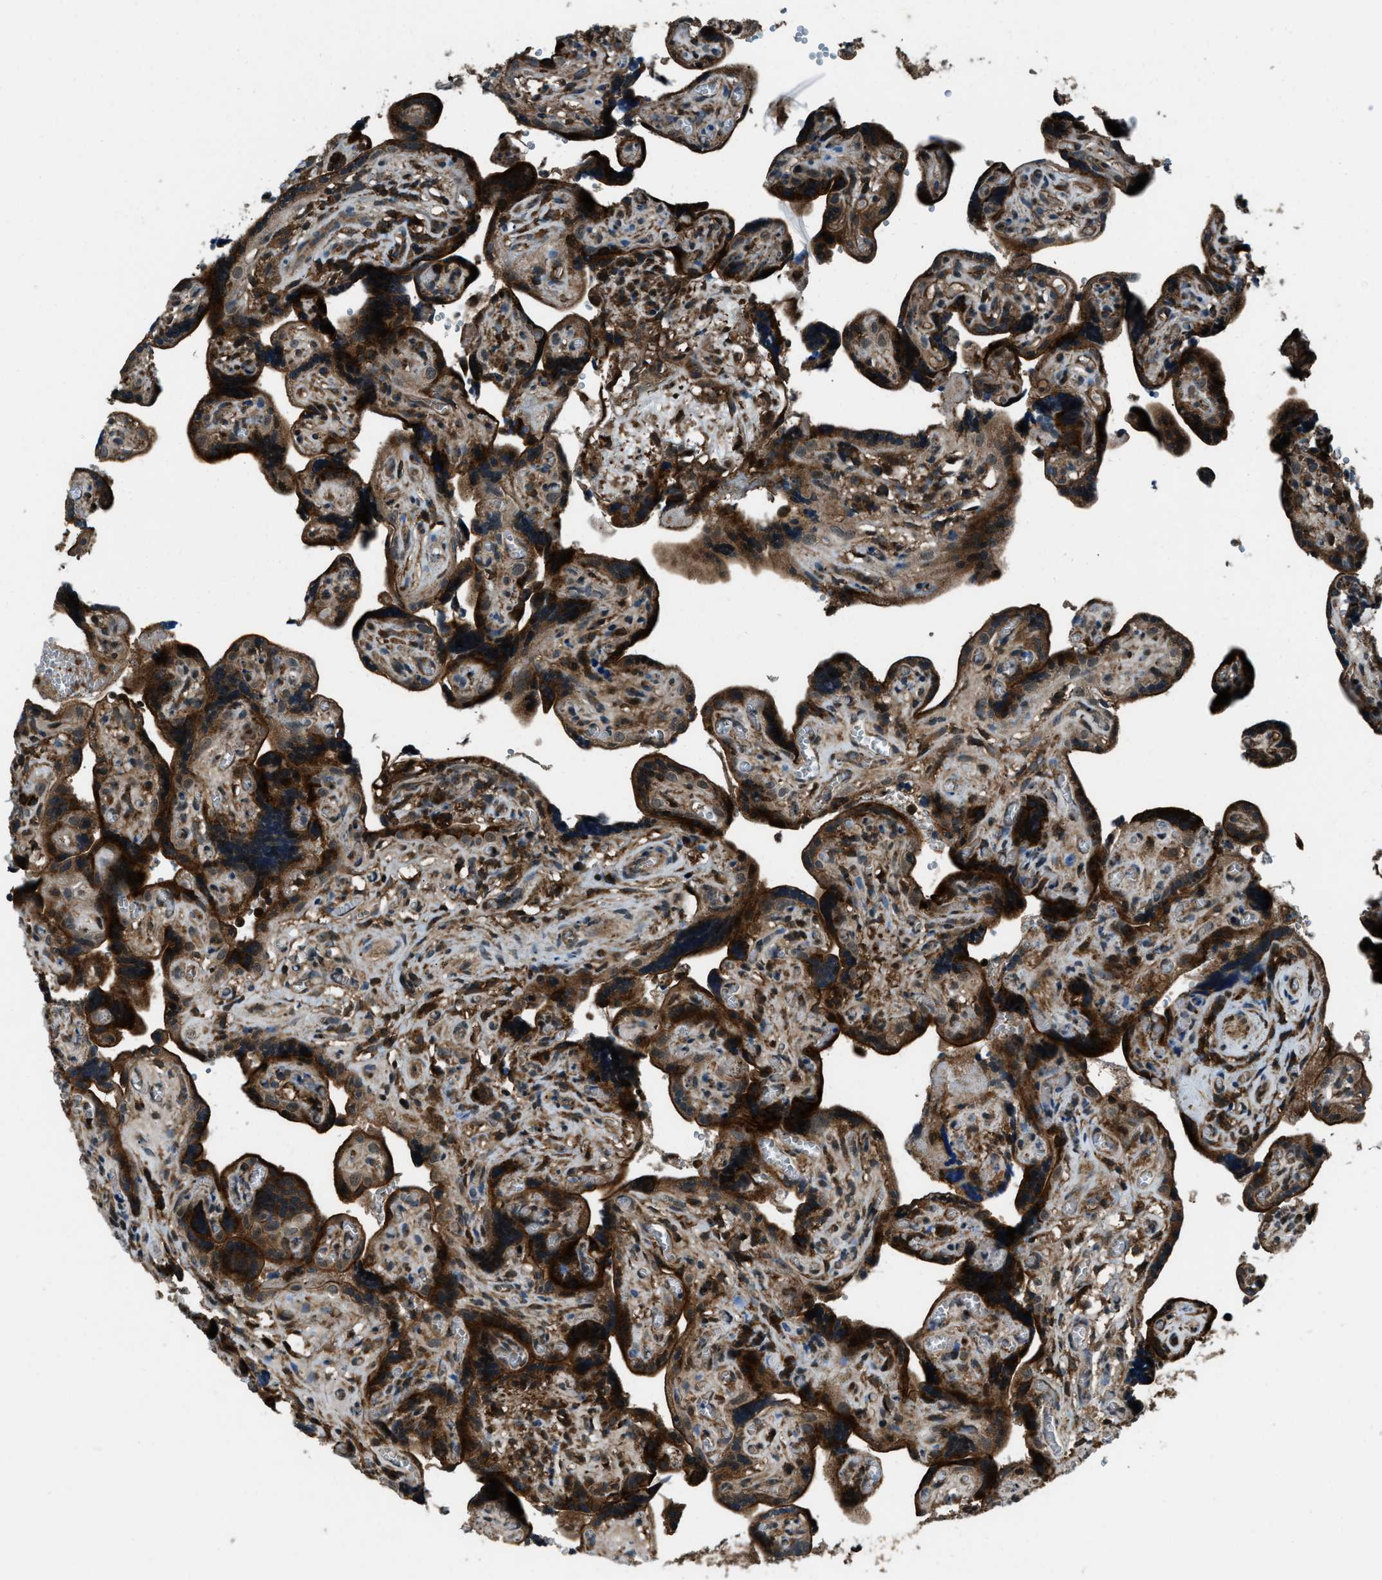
{"staining": {"intensity": "strong", "quantity": ">75%", "location": "cytoplasmic/membranous"}, "tissue": "placenta", "cell_type": "Decidual cells", "image_type": "normal", "snomed": [{"axis": "morphology", "description": "Normal tissue, NOS"}, {"axis": "topography", "description": "Placenta"}], "caption": "A photomicrograph showing strong cytoplasmic/membranous expression in about >75% of decidual cells in benign placenta, as visualized by brown immunohistochemical staining.", "gene": "SNX30", "patient": {"sex": "female", "age": 30}}